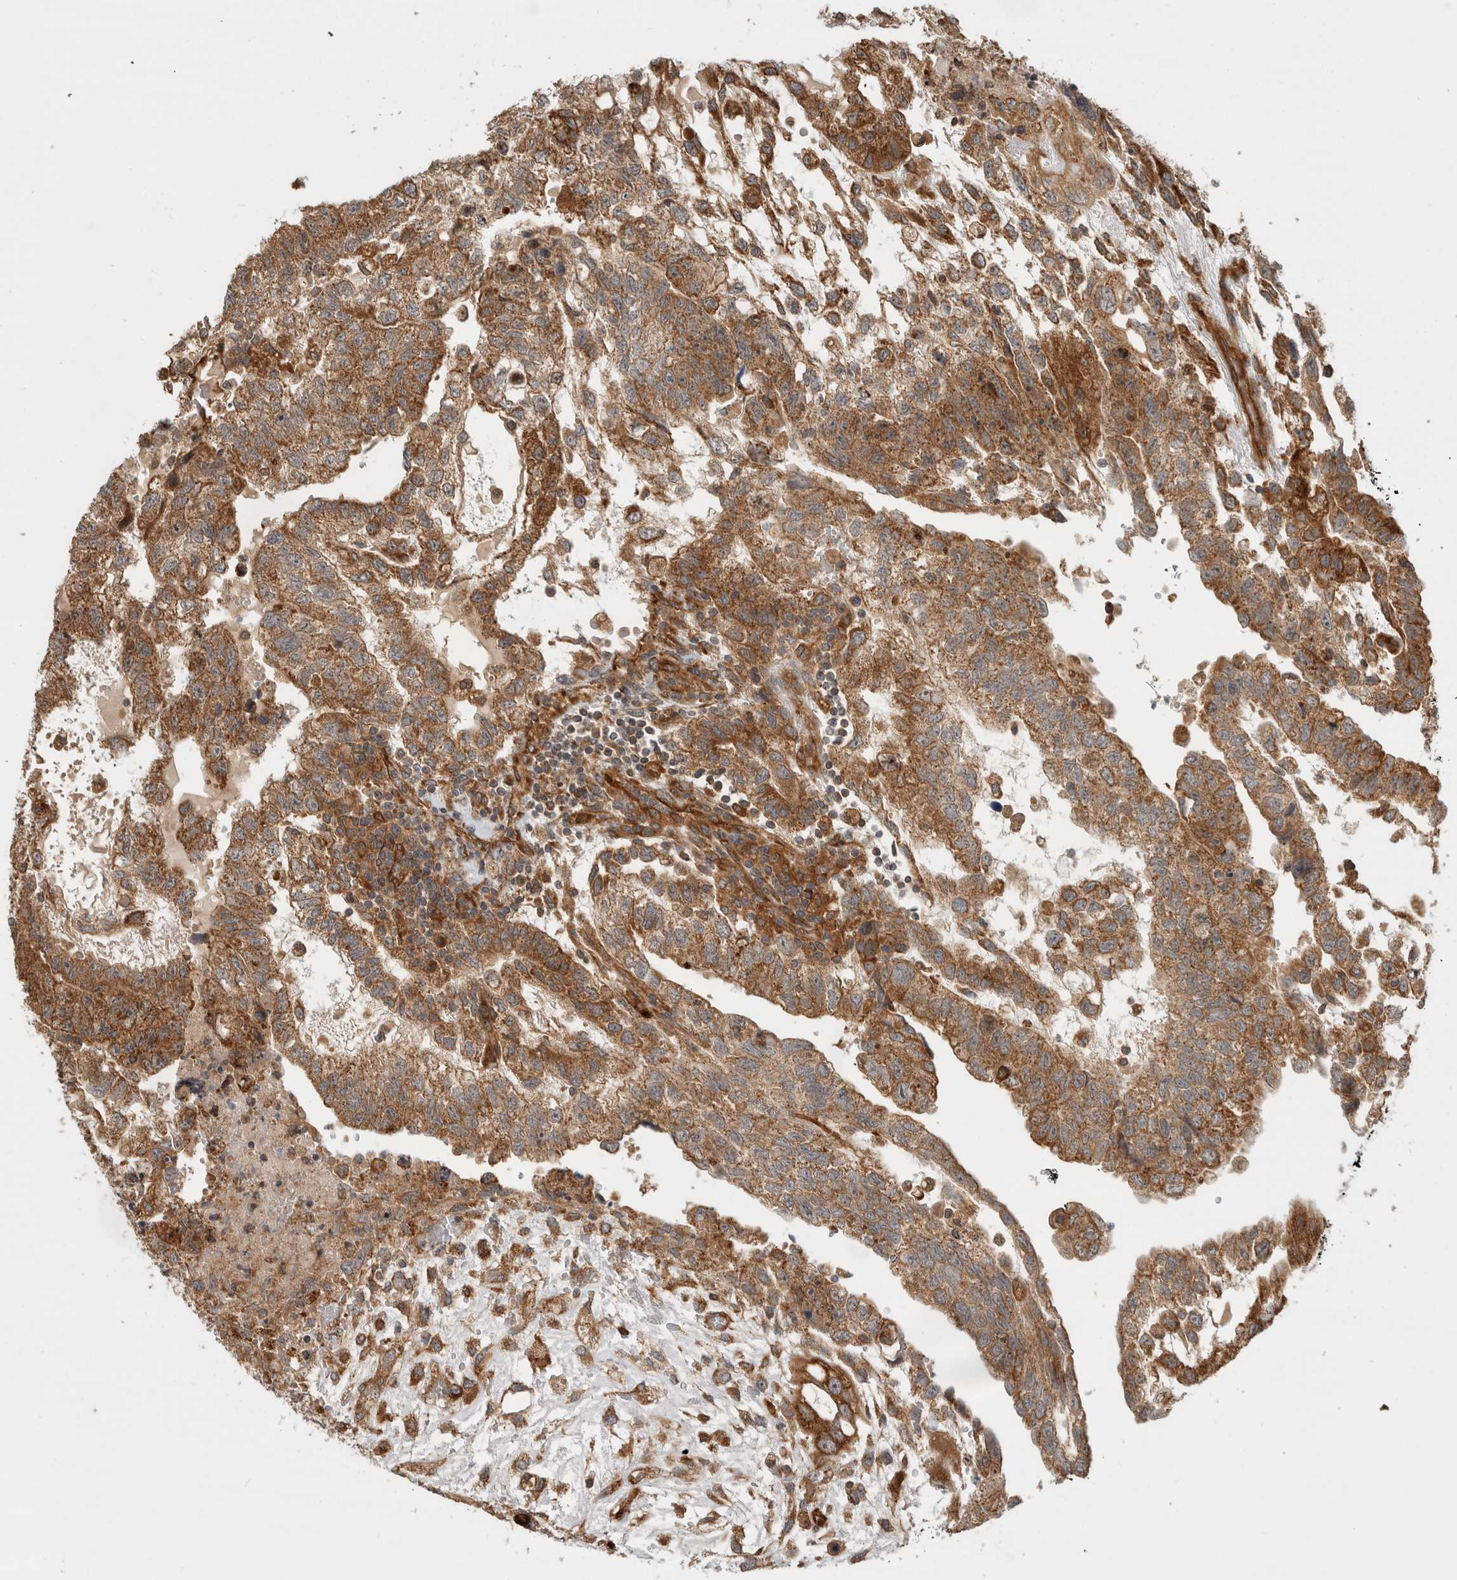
{"staining": {"intensity": "moderate", "quantity": ">75%", "location": "cytoplasmic/membranous"}, "tissue": "testis cancer", "cell_type": "Tumor cells", "image_type": "cancer", "snomed": [{"axis": "morphology", "description": "Carcinoma, Embryonal, NOS"}, {"axis": "topography", "description": "Testis"}], "caption": "This image demonstrates testis cancer (embryonal carcinoma) stained with IHC to label a protein in brown. The cytoplasmic/membranous of tumor cells show moderate positivity for the protein. Nuclei are counter-stained blue.", "gene": "TUBD1", "patient": {"sex": "male", "age": 36}}